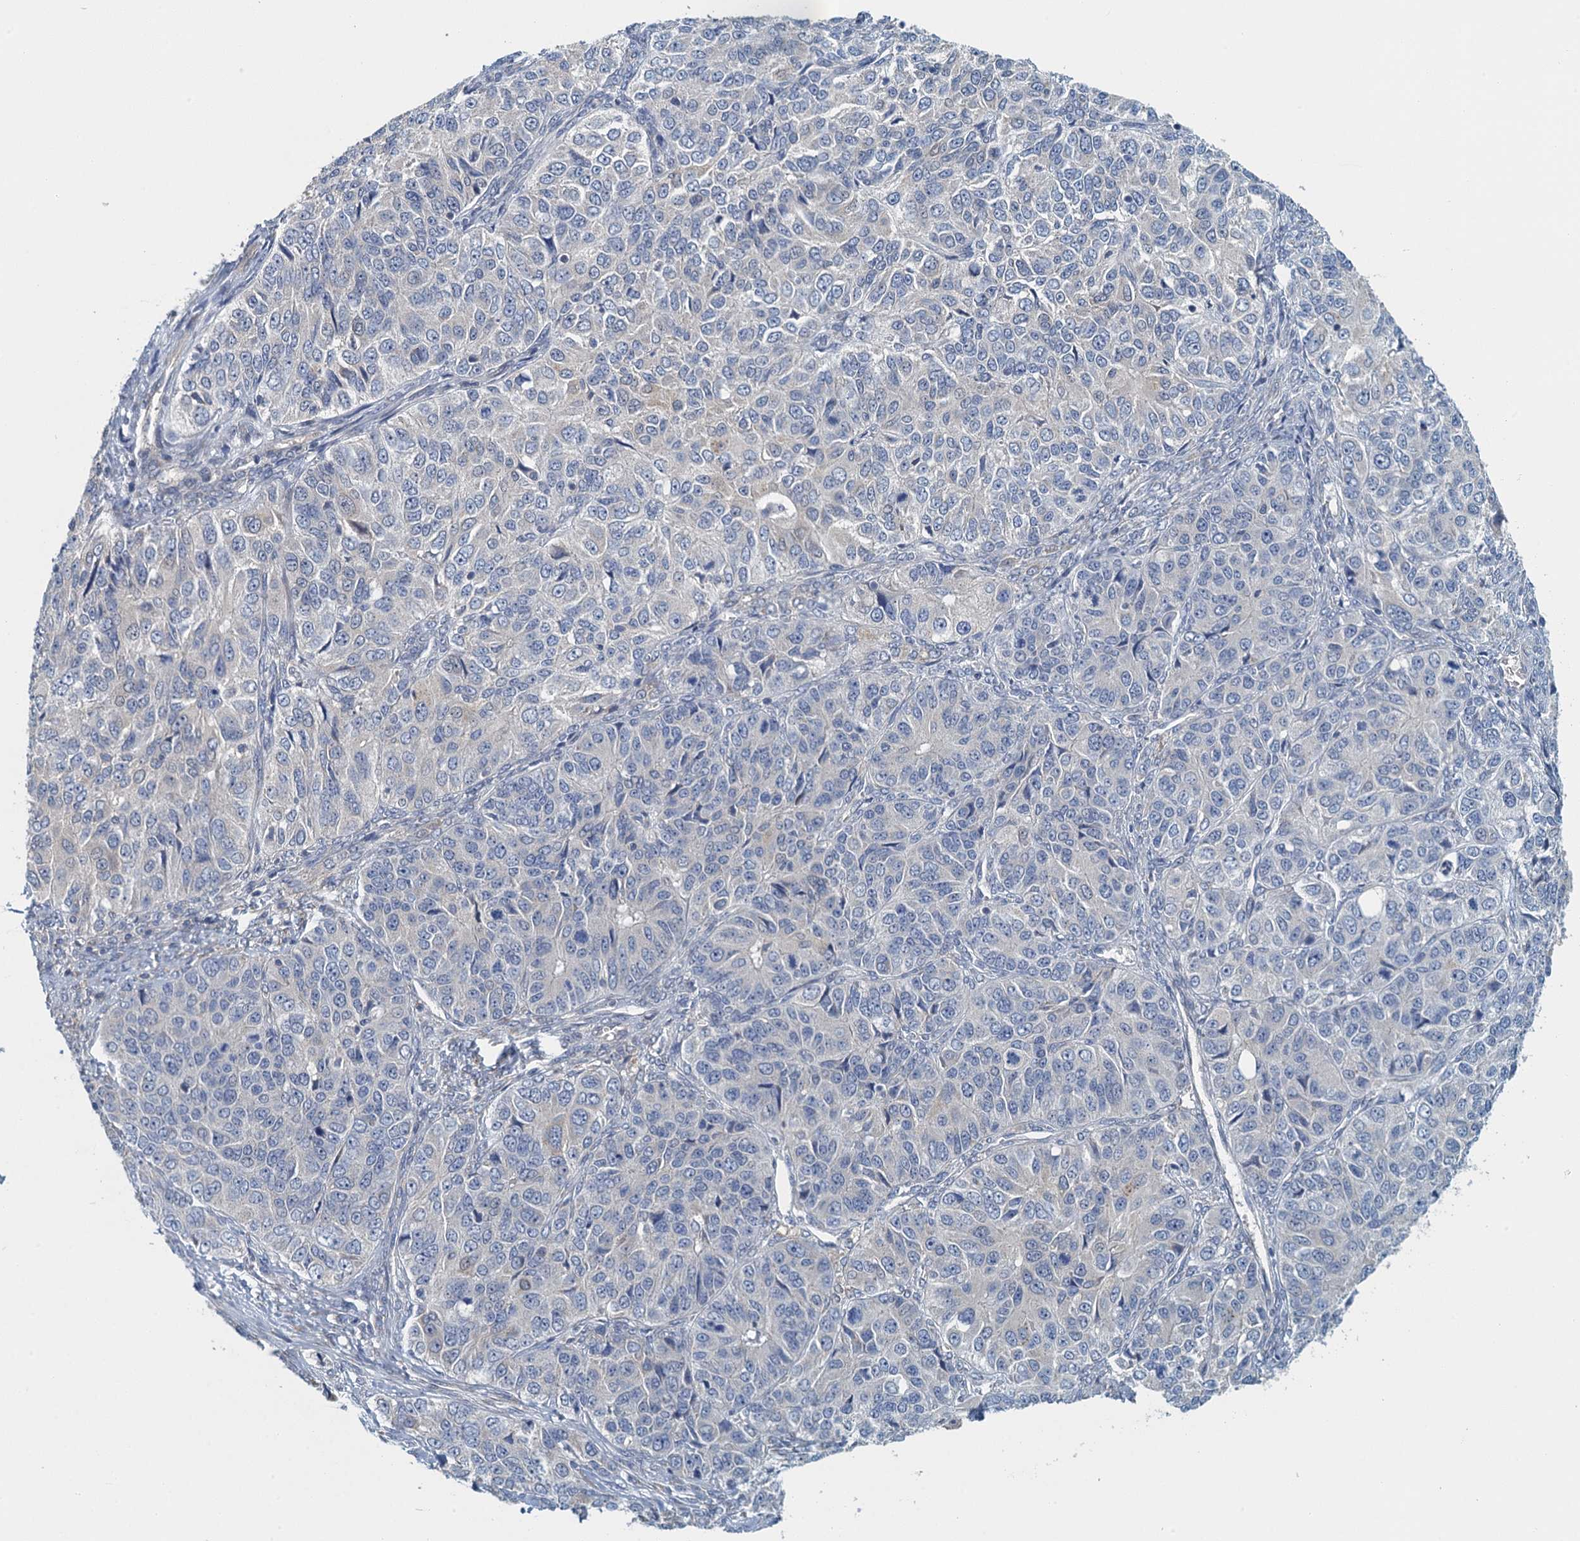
{"staining": {"intensity": "negative", "quantity": "none", "location": "none"}, "tissue": "ovarian cancer", "cell_type": "Tumor cells", "image_type": "cancer", "snomed": [{"axis": "morphology", "description": "Carcinoma, endometroid"}, {"axis": "topography", "description": "Ovary"}], "caption": "Tumor cells show no significant positivity in ovarian cancer.", "gene": "ALG2", "patient": {"sex": "female", "age": 51}}